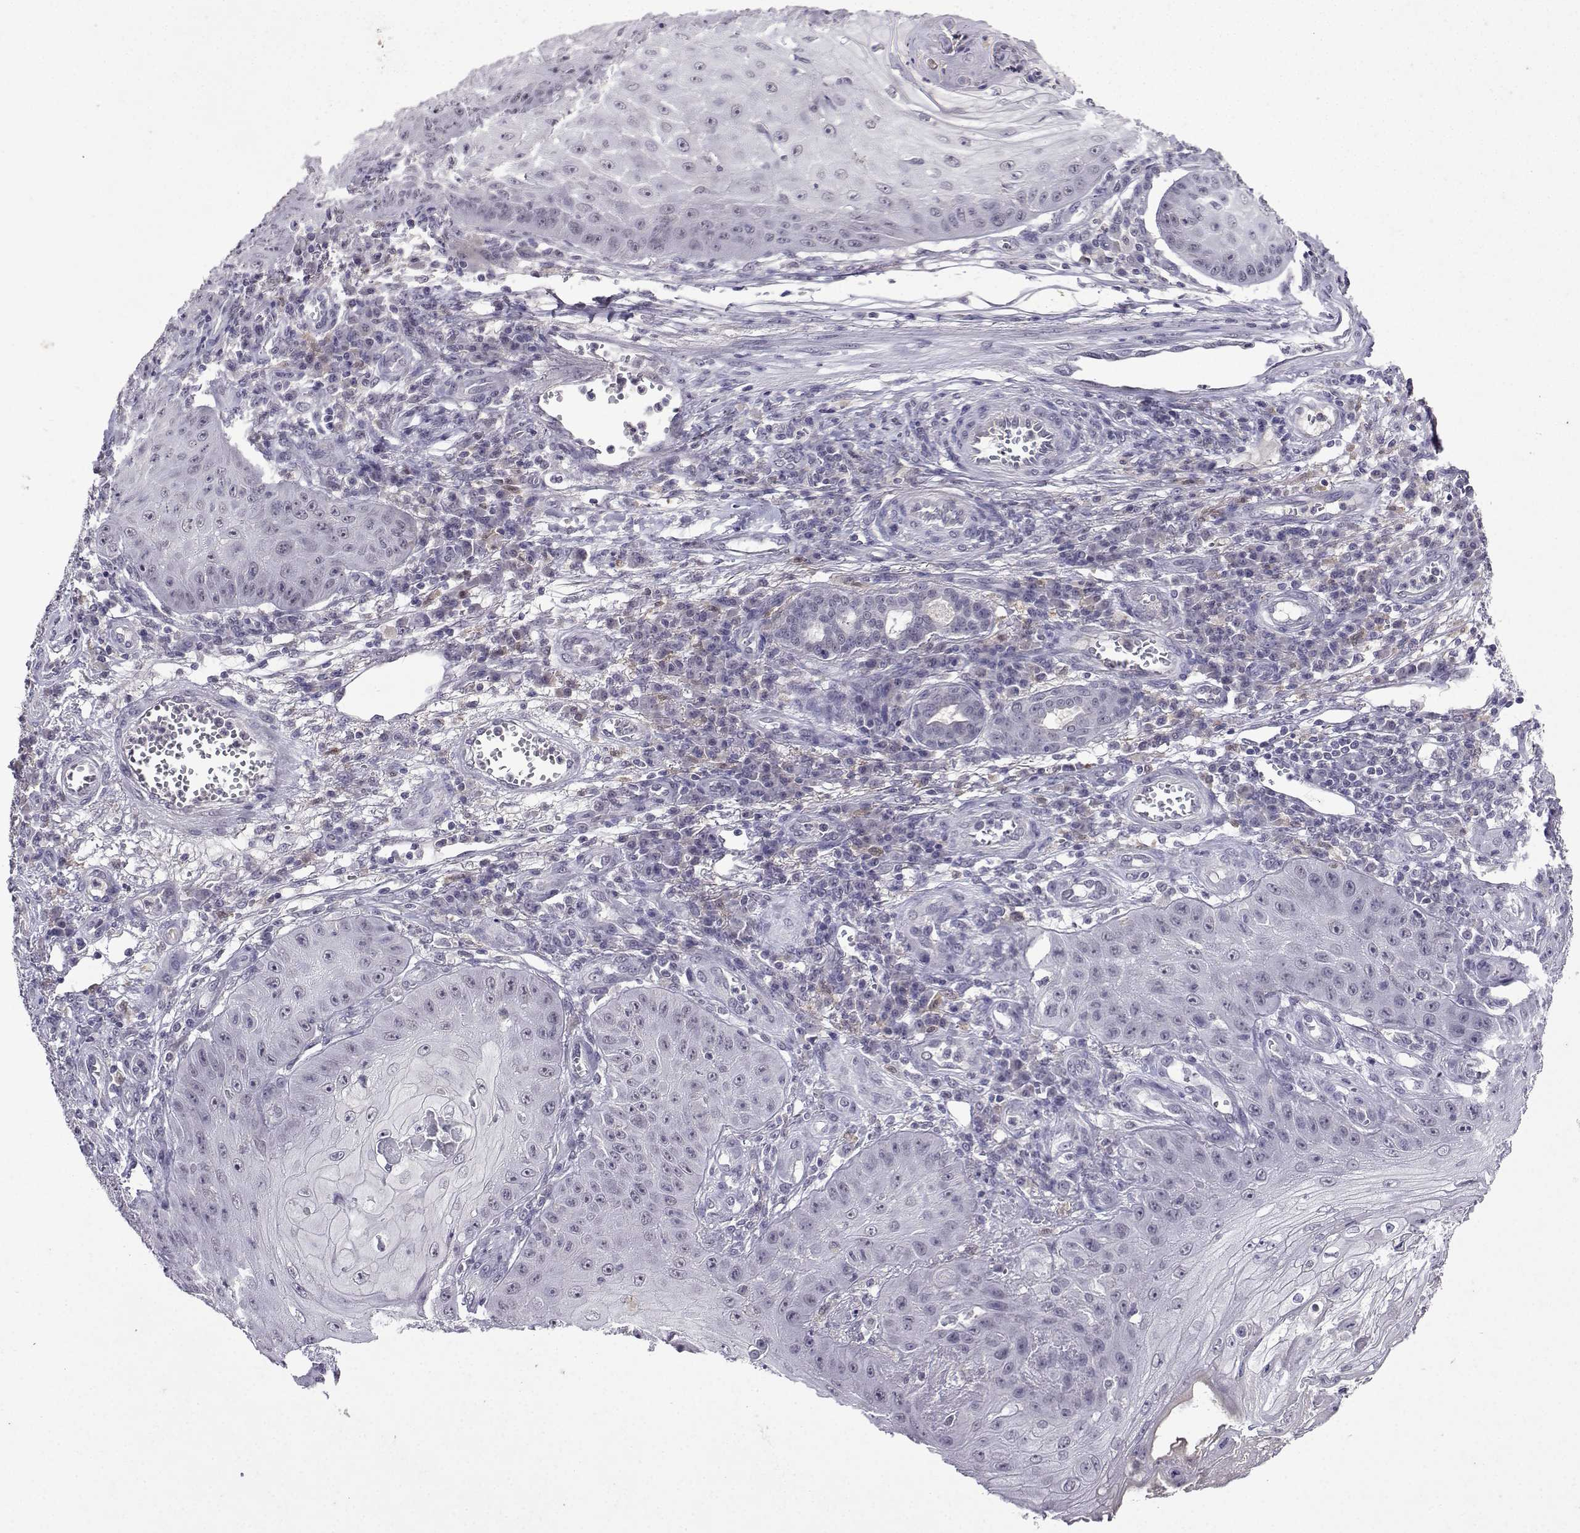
{"staining": {"intensity": "negative", "quantity": "none", "location": "none"}, "tissue": "skin cancer", "cell_type": "Tumor cells", "image_type": "cancer", "snomed": [{"axis": "morphology", "description": "Squamous cell carcinoma, NOS"}, {"axis": "topography", "description": "Skin"}], "caption": "A high-resolution photomicrograph shows immunohistochemistry staining of skin cancer (squamous cell carcinoma), which demonstrates no significant positivity in tumor cells.", "gene": "CCL28", "patient": {"sex": "male", "age": 70}}